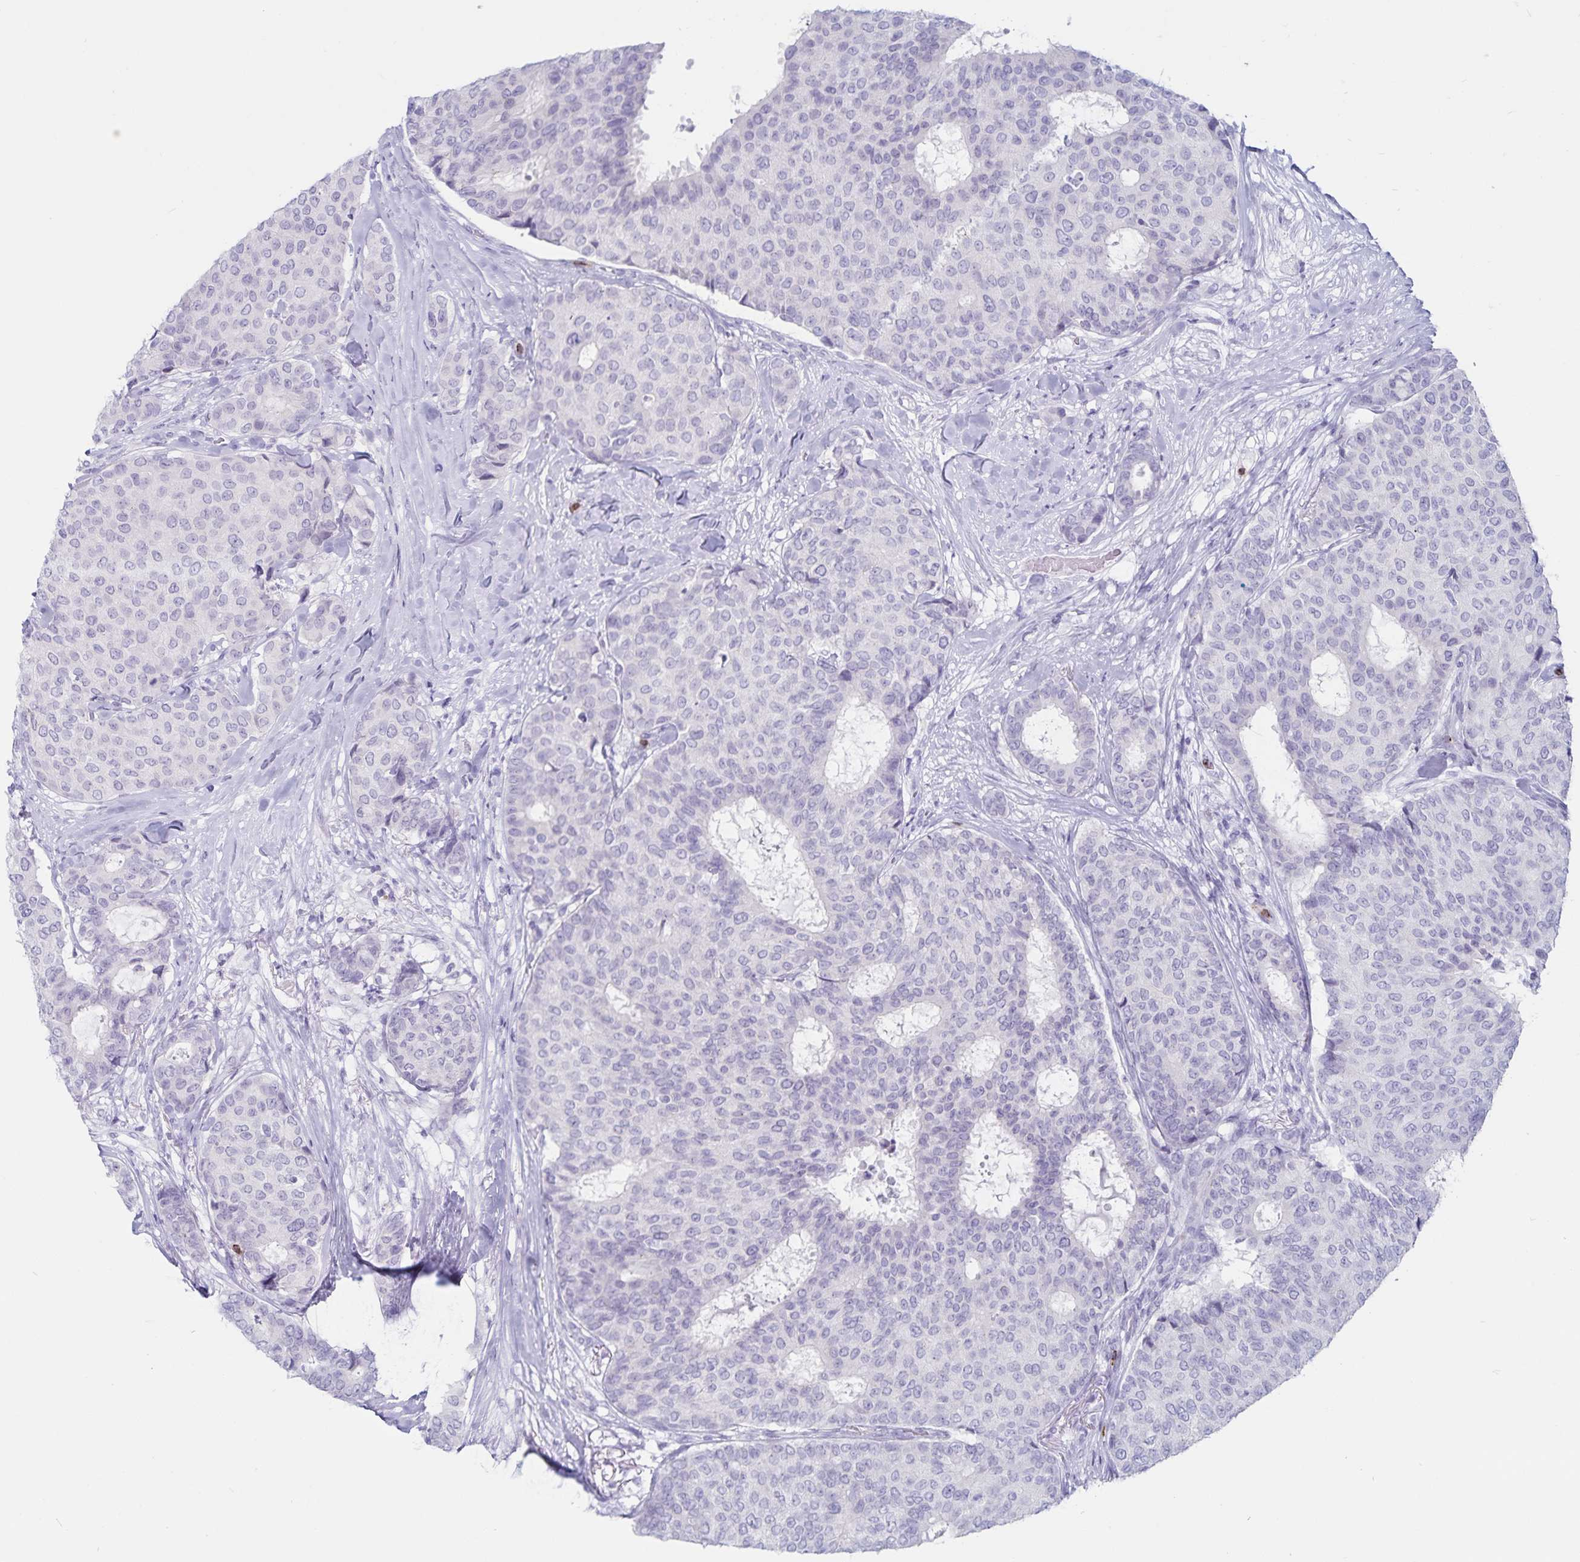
{"staining": {"intensity": "negative", "quantity": "none", "location": "none"}, "tissue": "breast cancer", "cell_type": "Tumor cells", "image_type": "cancer", "snomed": [{"axis": "morphology", "description": "Duct carcinoma"}, {"axis": "topography", "description": "Breast"}], "caption": "Invasive ductal carcinoma (breast) was stained to show a protein in brown. There is no significant staining in tumor cells.", "gene": "GNLY", "patient": {"sex": "female", "age": 75}}